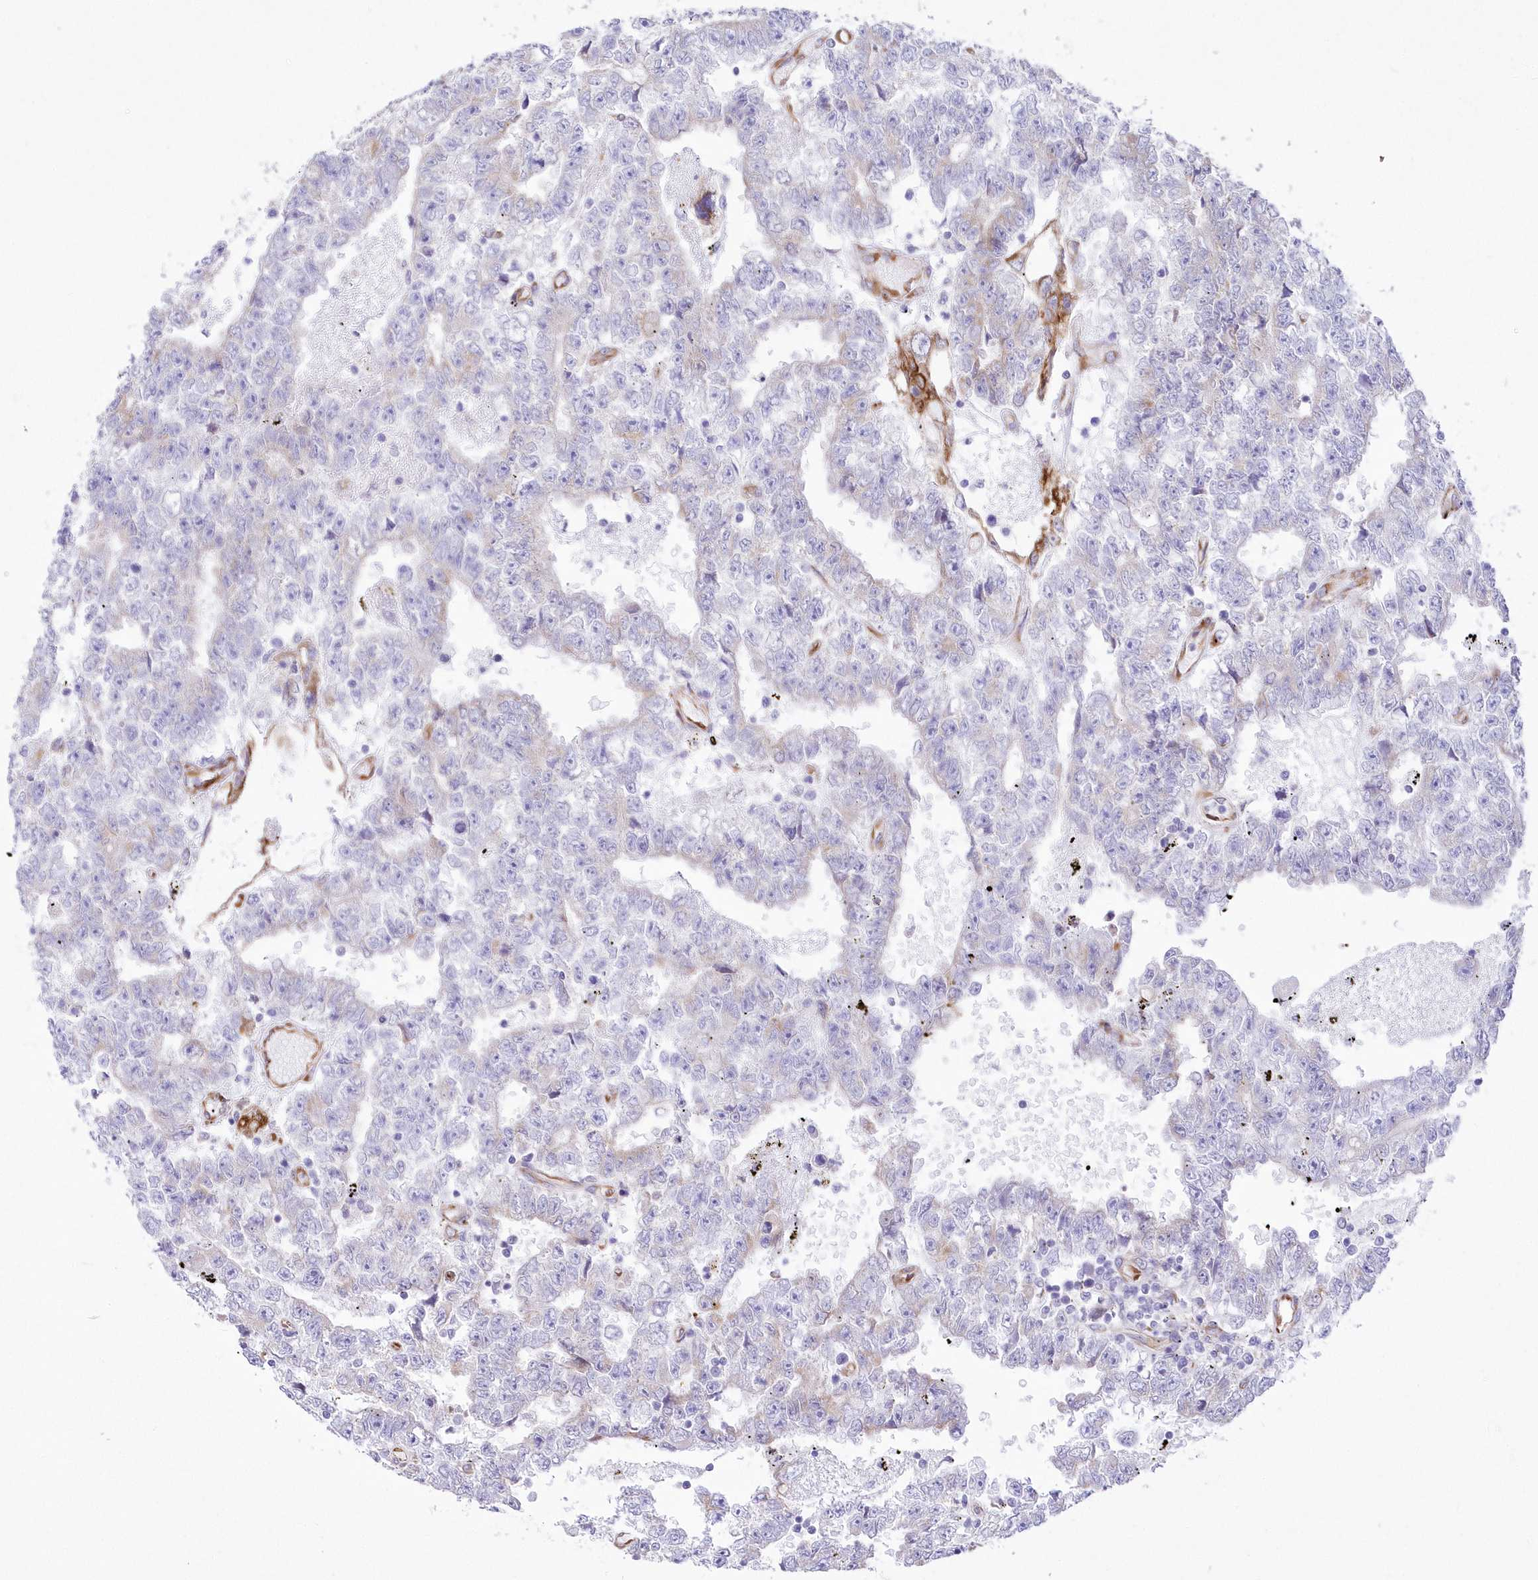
{"staining": {"intensity": "negative", "quantity": "none", "location": "none"}, "tissue": "testis cancer", "cell_type": "Tumor cells", "image_type": "cancer", "snomed": [{"axis": "morphology", "description": "Carcinoma, Embryonal, NOS"}, {"axis": "topography", "description": "Testis"}], "caption": "Tumor cells show no significant protein positivity in testis cancer. (DAB IHC, high magnification).", "gene": "YTHDC2", "patient": {"sex": "male", "age": 25}}